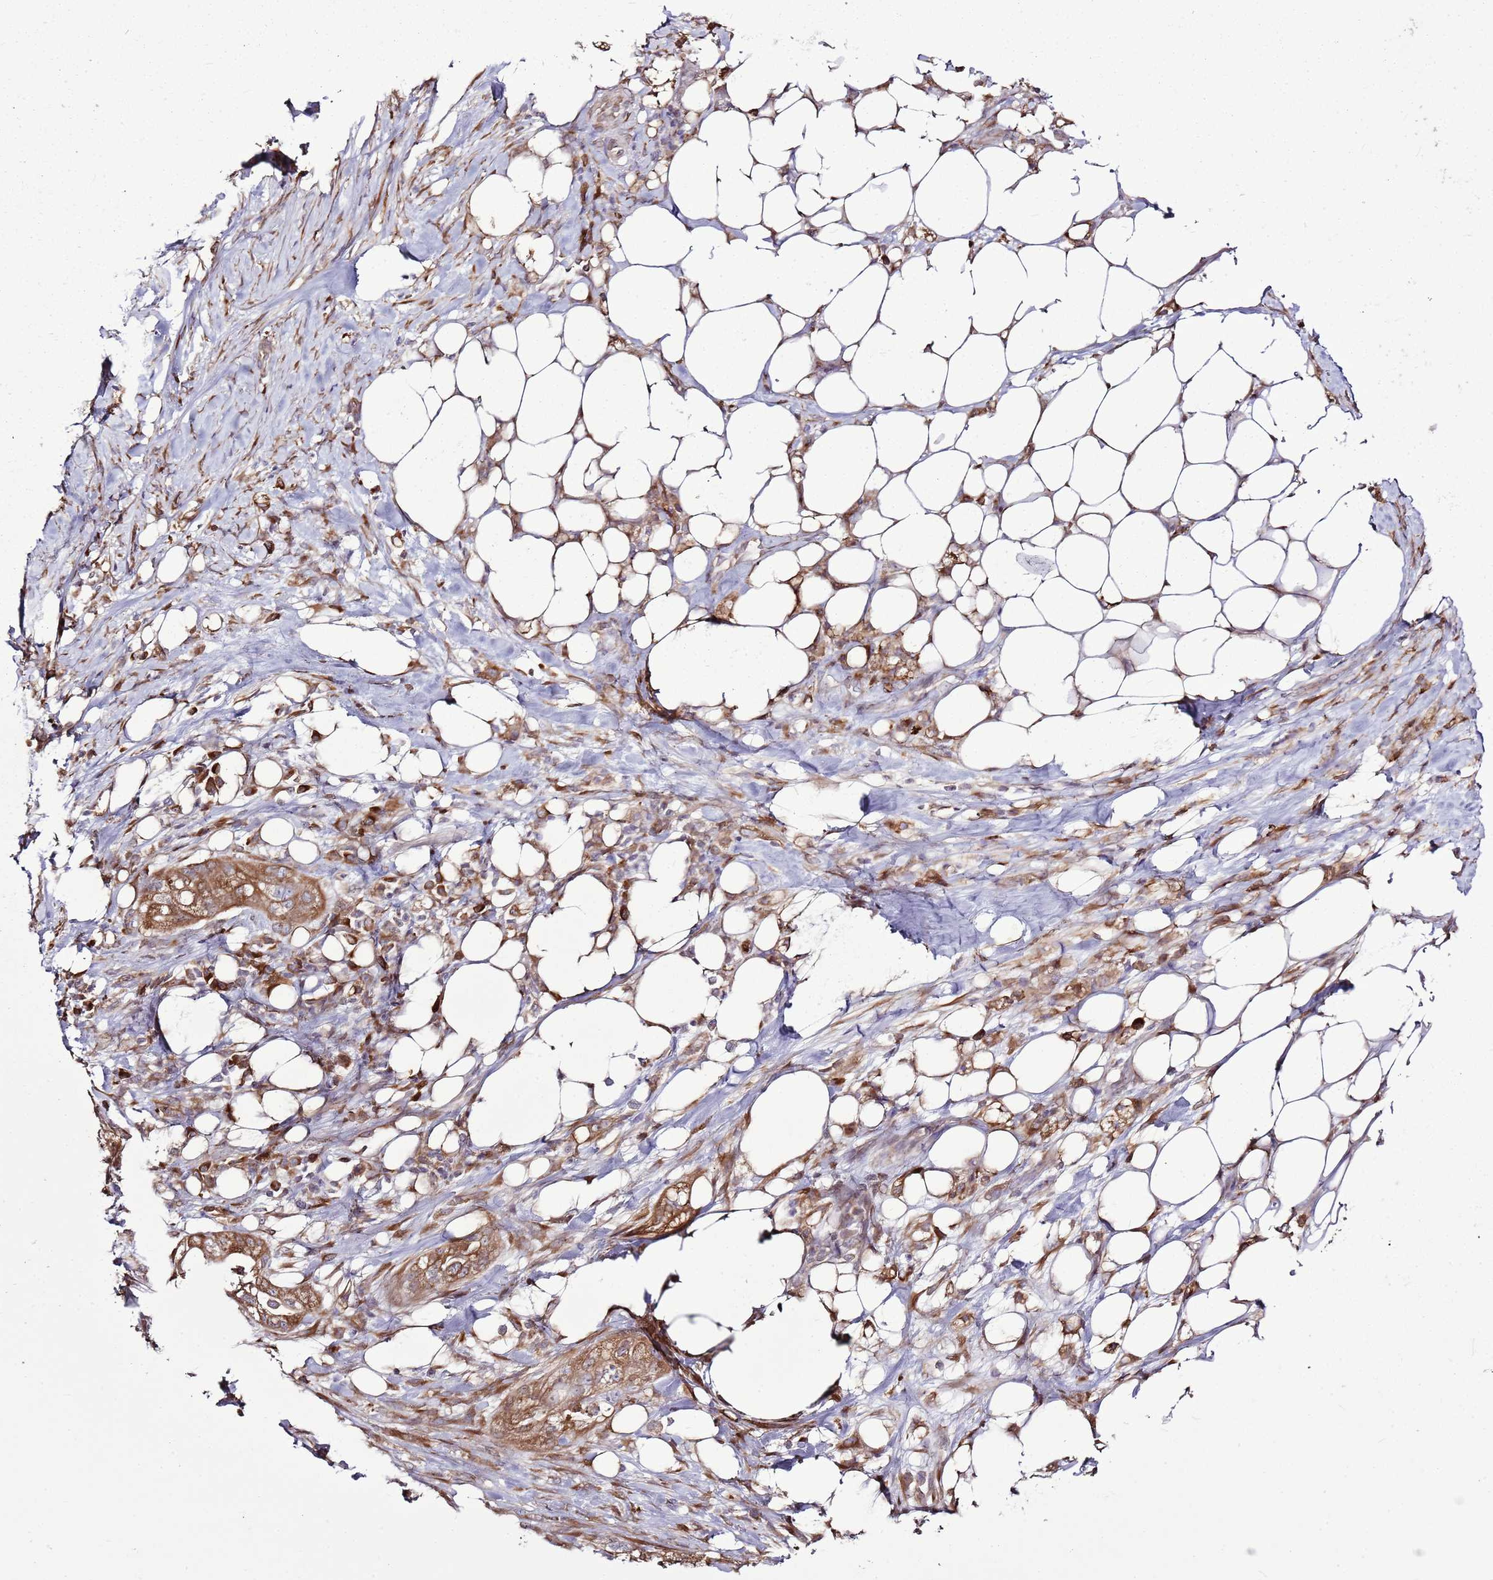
{"staining": {"intensity": "moderate", "quantity": ">75%", "location": "cytoplasmic/membranous"}, "tissue": "pancreatic cancer", "cell_type": "Tumor cells", "image_type": "cancer", "snomed": [{"axis": "morphology", "description": "Adenocarcinoma, NOS"}, {"axis": "topography", "description": "Pancreas"}], "caption": "Pancreatic cancer (adenocarcinoma) stained with DAB immunohistochemistry shows medium levels of moderate cytoplasmic/membranous positivity in approximately >75% of tumor cells.", "gene": "TMED10", "patient": {"sex": "male", "age": 44}}